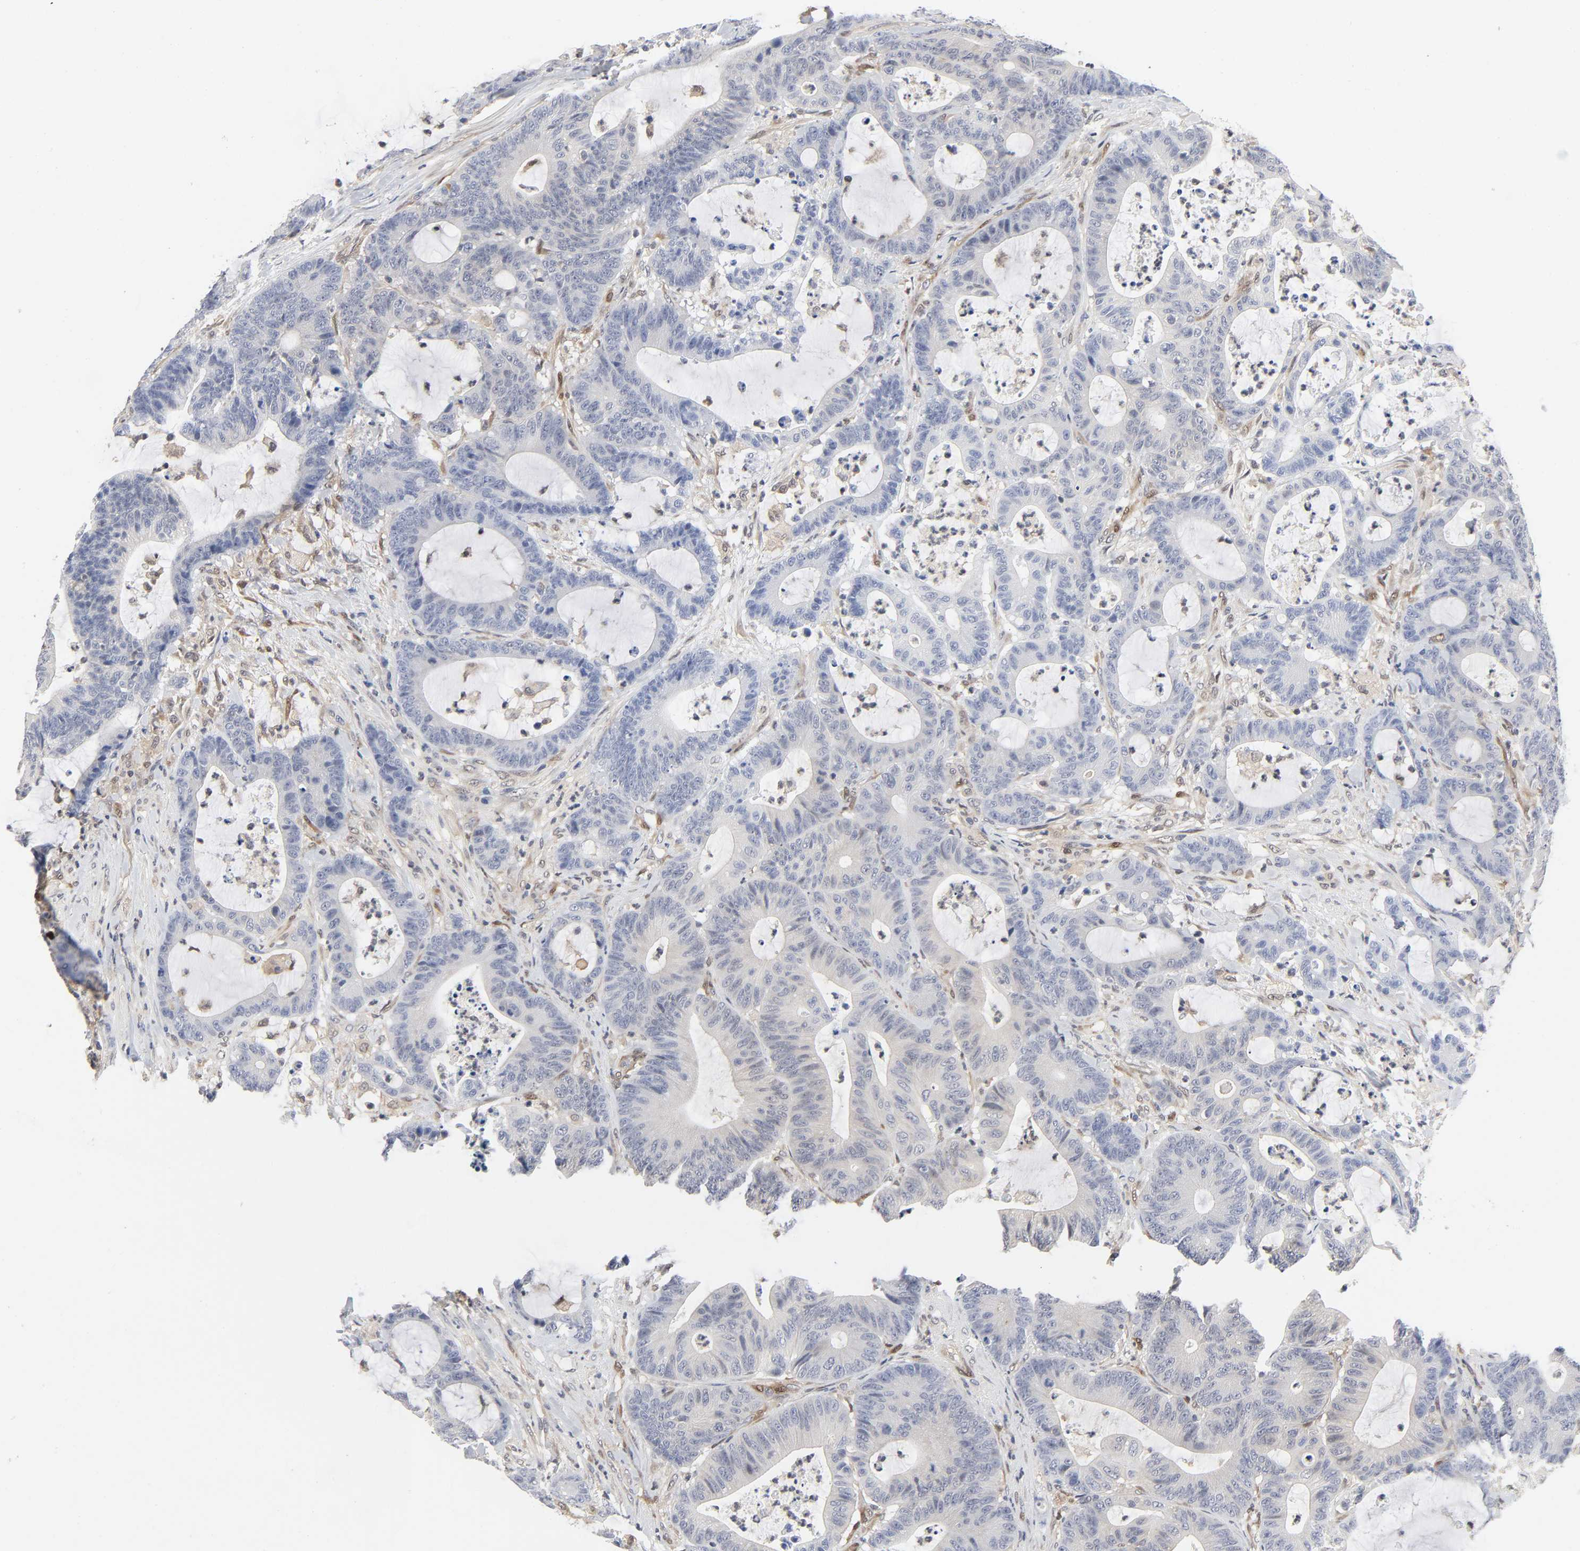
{"staining": {"intensity": "negative", "quantity": "none", "location": "none"}, "tissue": "colorectal cancer", "cell_type": "Tumor cells", "image_type": "cancer", "snomed": [{"axis": "morphology", "description": "Adenocarcinoma, NOS"}, {"axis": "topography", "description": "Colon"}], "caption": "IHC photomicrograph of neoplastic tissue: human colorectal adenocarcinoma stained with DAB (3,3'-diaminobenzidine) demonstrates no significant protein staining in tumor cells.", "gene": "PTEN", "patient": {"sex": "female", "age": 84}}